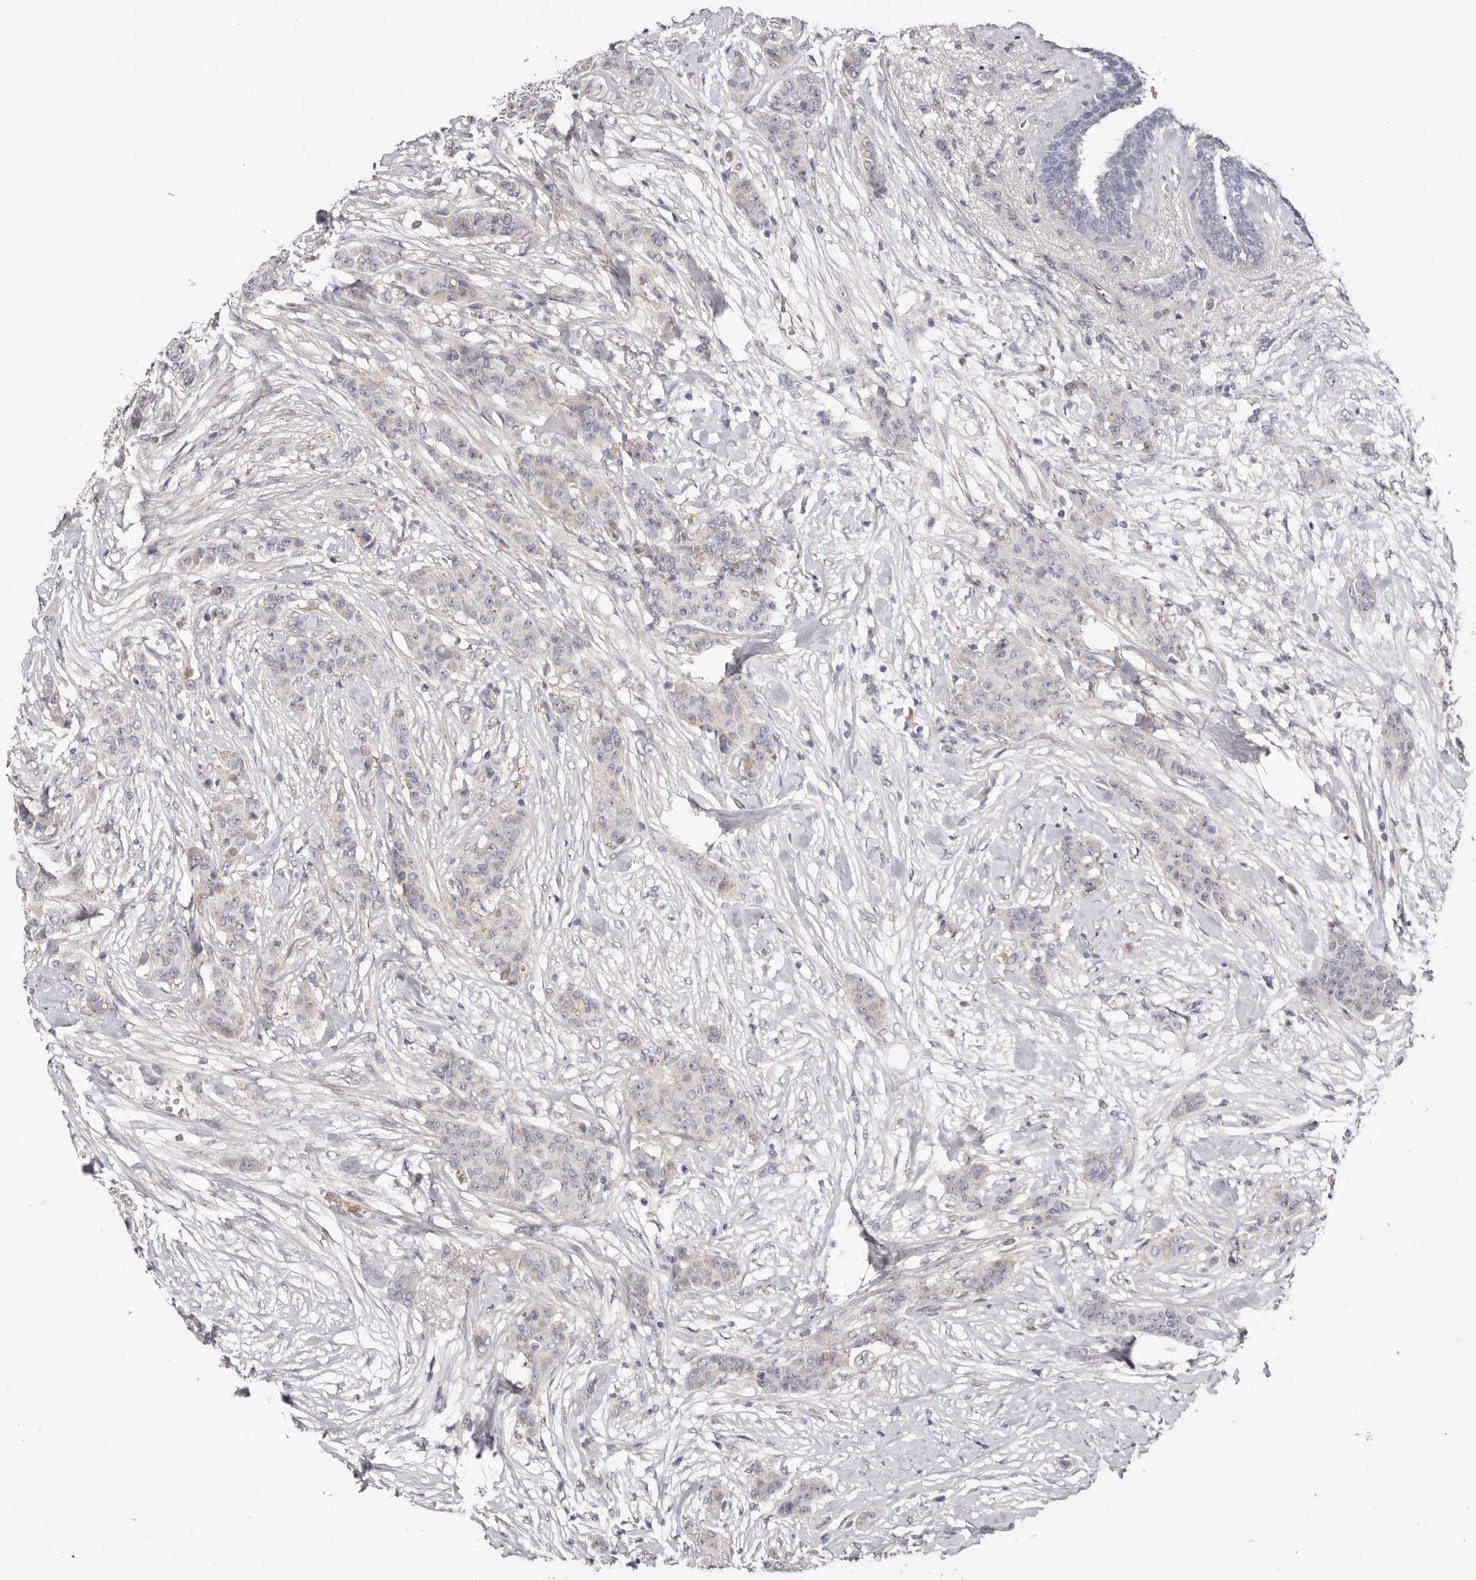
{"staining": {"intensity": "negative", "quantity": "none", "location": "none"}, "tissue": "breast cancer", "cell_type": "Tumor cells", "image_type": "cancer", "snomed": [{"axis": "morphology", "description": "Duct carcinoma"}, {"axis": "topography", "description": "Breast"}], "caption": "An immunohistochemistry (IHC) micrograph of breast intraductal carcinoma is shown. There is no staining in tumor cells of breast intraductal carcinoma.", "gene": "LMLN", "patient": {"sex": "female", "age": 40}}